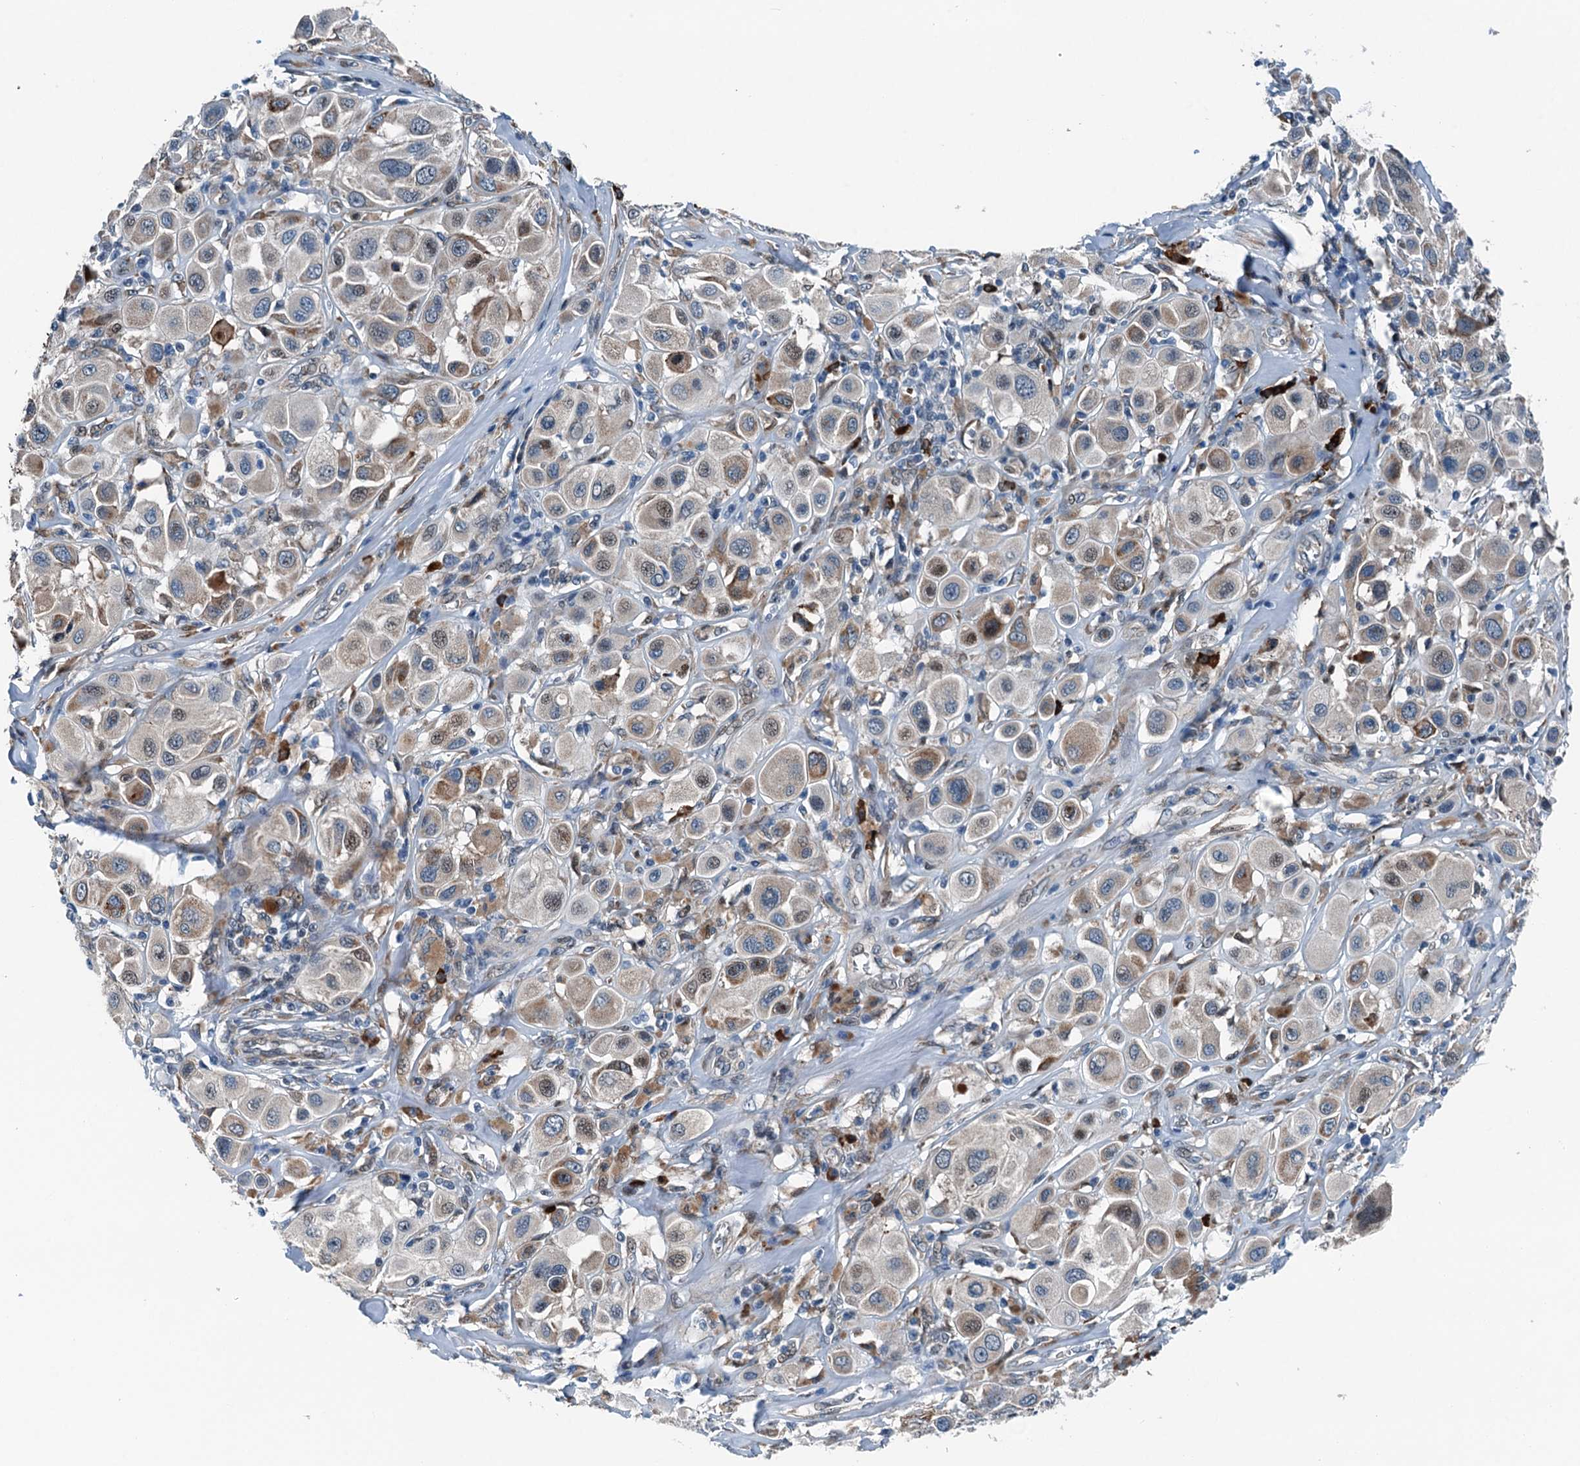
{"staining": {"intensity": "weak", "quantity": "25%-75%", "location": "cytoplasmic/membranous"}, "tissue": "melanoma", "cell_type": "Tumor cells", "image_type": "cancer", "snomed": [{"axis": "morphology", "description": "Malignant melanoma, Metastatic site"}, {"axis": "topography", "description": "Skin"}], "caption": "DAB immunohistochemical staining of malignant melanoma (metastatic site) reveals weak cytoplasmic/membranous protein expression in about 25%-75% of tumor cells. (DAB (3,3'-diaminobenzidine) IHC with brightfield microscopy, high magnification).", "gene": "TAMALIN", "patient": {"sex": "male", "age": 41}}